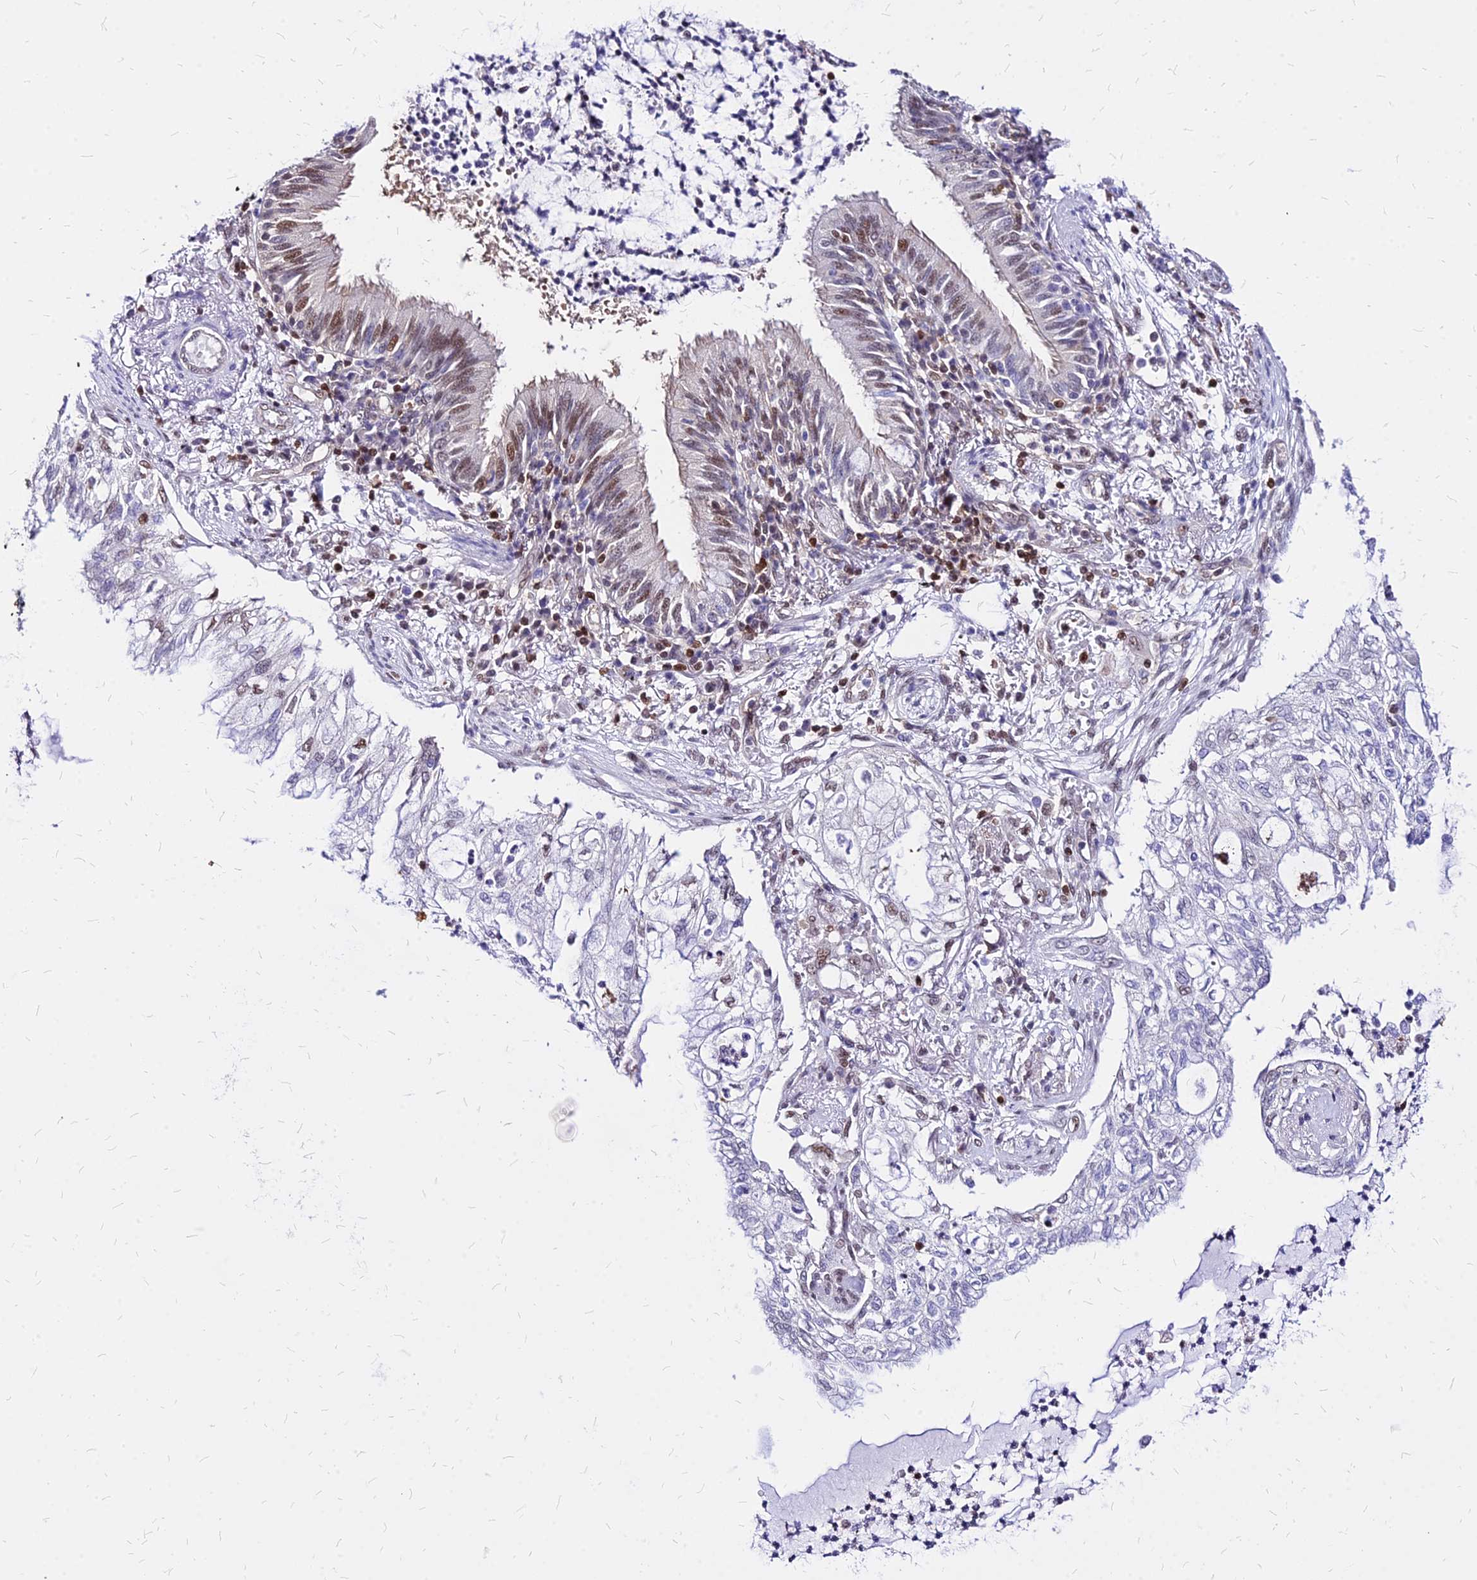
{"staining": {"intensity": "negative", "quantity": "none", "location": "none"}, "tissue": "lung cancer", "cell_type": "Tumor cells", "image_type": "cancer", "snomed": [{"axis": "morphology", "description": "Adenocarcinoma, NOS"}, {"axis": "topography", "description": "Lung"}], "caption": "High magnification brightfield microscopy of adenocarcinoma (lung) stained with DAB (brown) and counterstained with hematoxylin (blue): tumor cells show no significant staining.", "gene": "PAXX", "patient": {"sex": "female", "age": 70}}